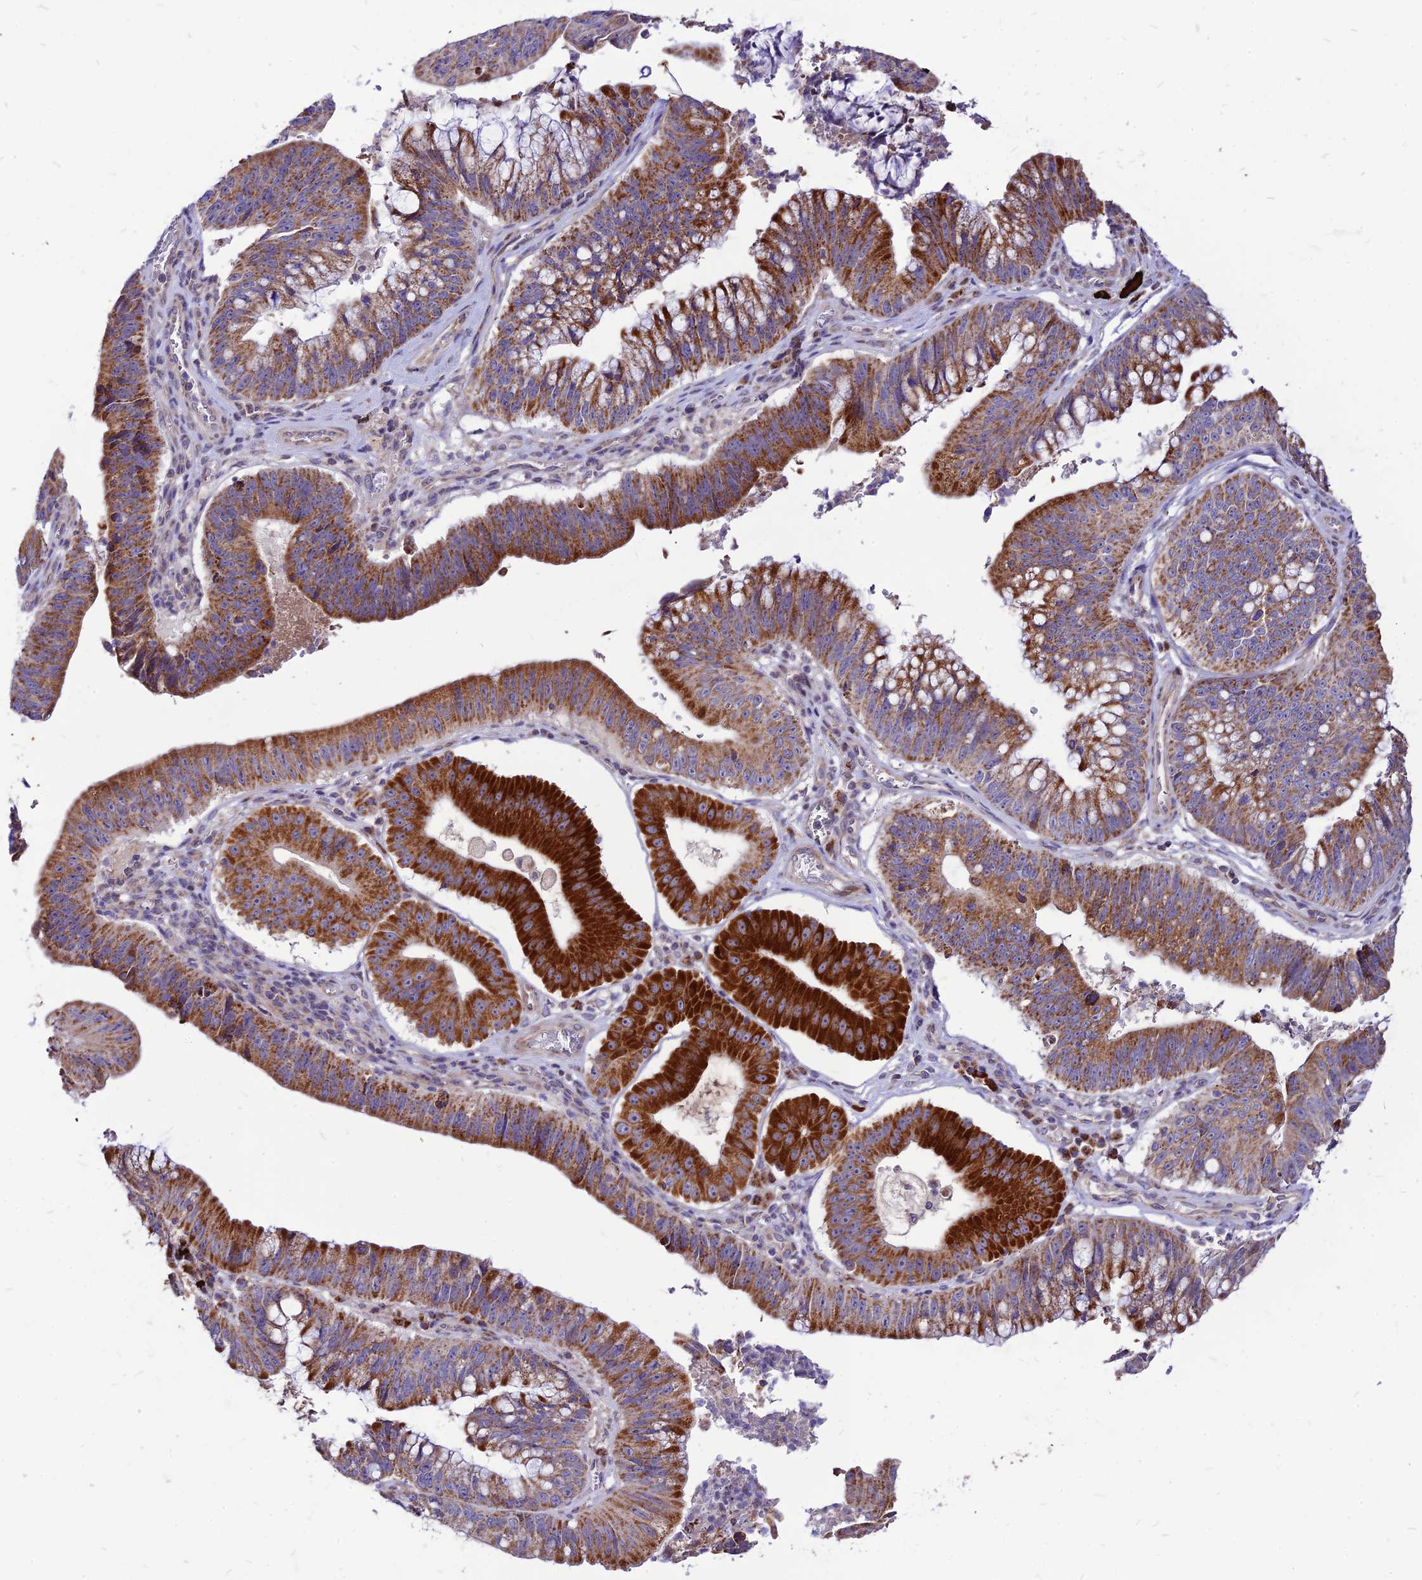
{"staining": {"intensity": "strong", "quantity": "25%-75%", "location": "cytoplasmic/membranous"}, "tissue": "stomach cancer", "cell_type": "Tumor cells", "image_type": "cancer", "snomed": [{"axis": "morphology", "description": "Adenocarcinoma, NOS"}, {"axis": "topography", "description": "Stomach"}], "caption": "Immunohistochemical staining of stomach adenocarcinoma reveals high levels of strong cytoplasmic/membranous protein expression in about 25%-75% of tumor cells.", "gene": "ECI1", "patient": {"sex": "male", "age": 59}}